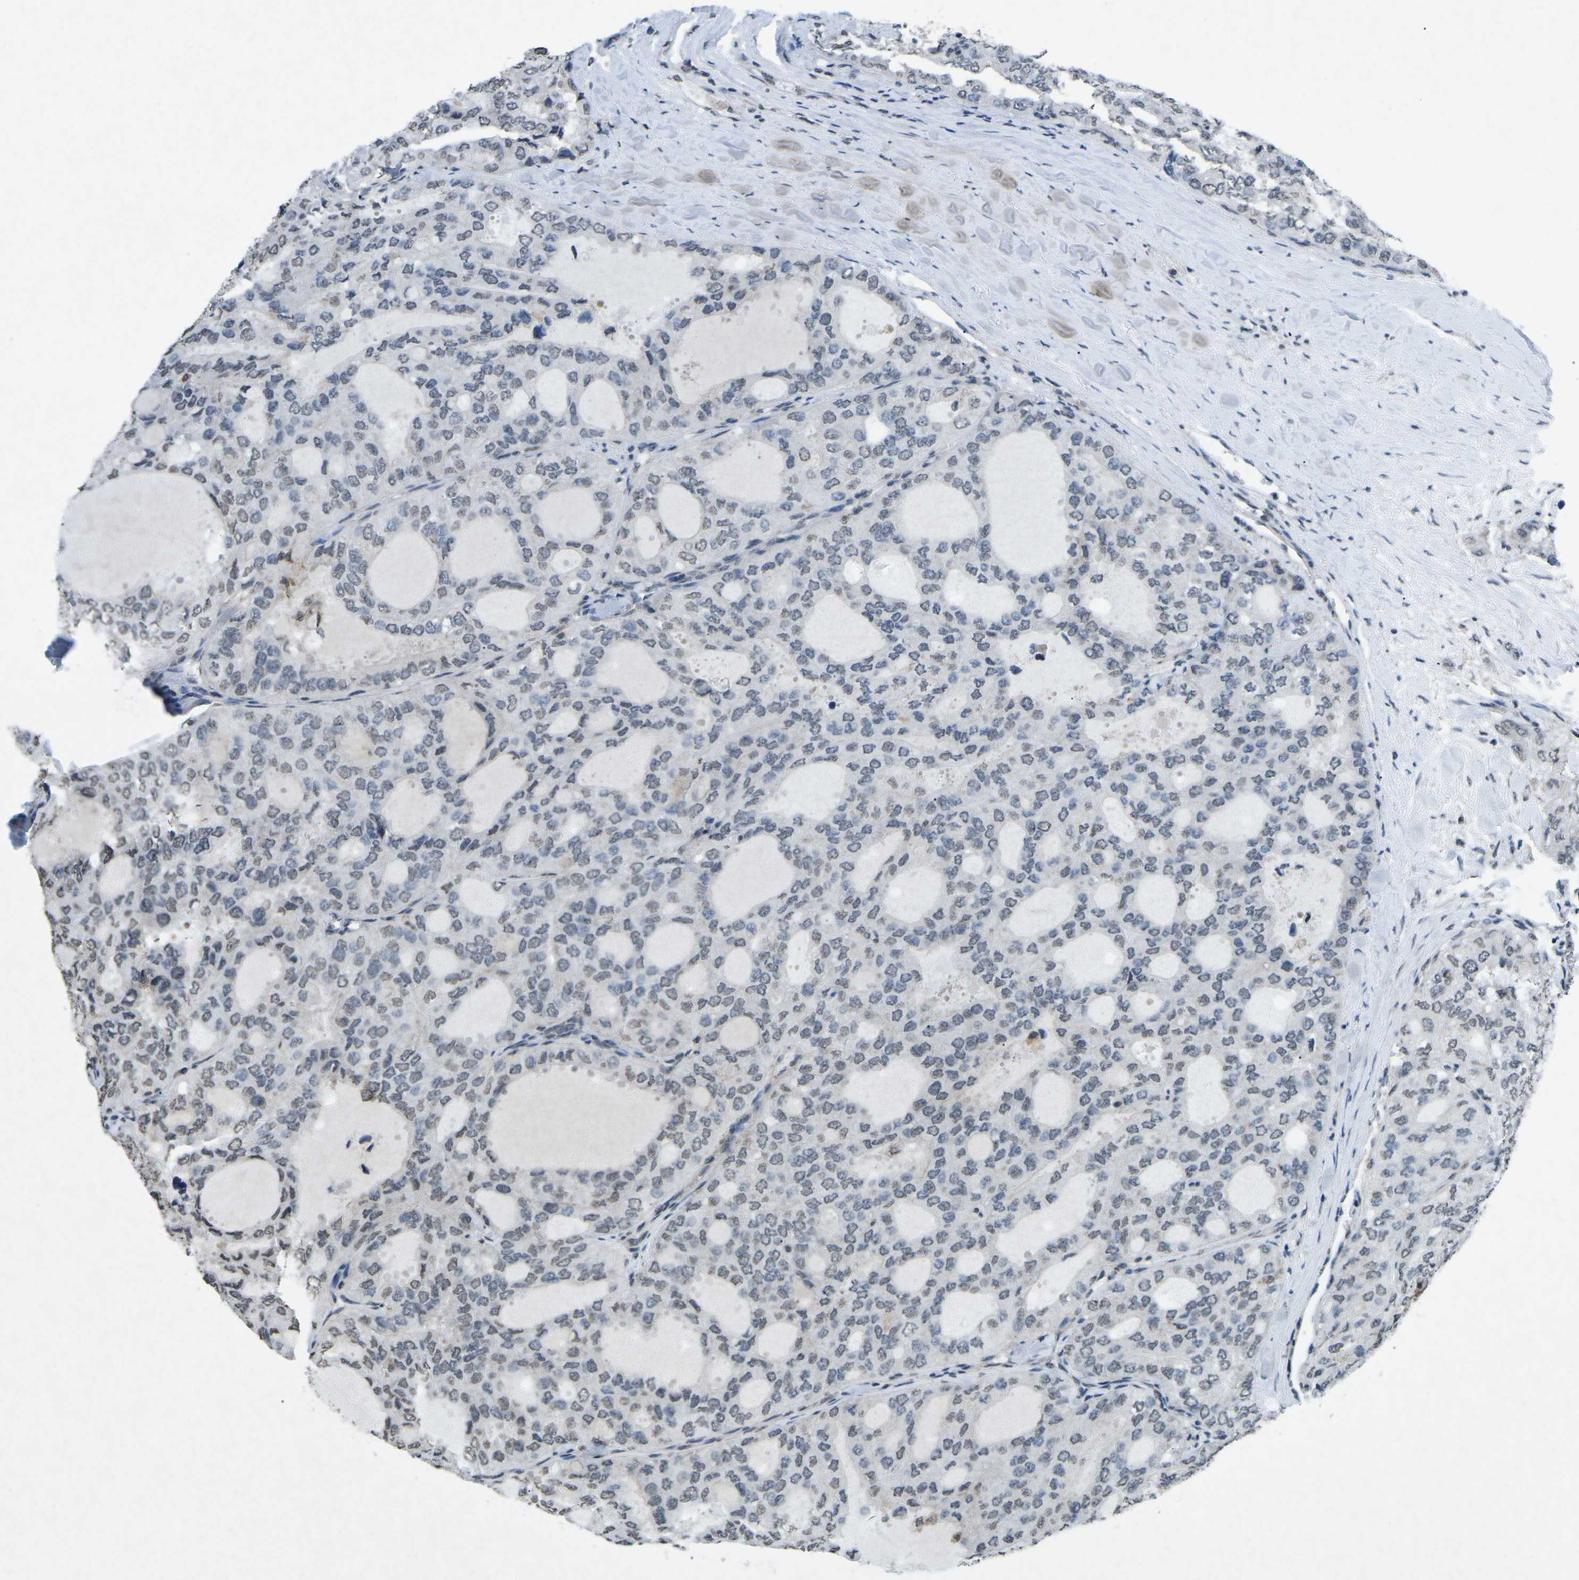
{"staining": {"intensity": "weak", "quantity": "<25%", "location": "nuclear"}, "tissue": "thyroid cancer", "cell_type": "Tumor cells", "image_type": "cancer", "snomed": [{"axis": "morphology", "description": "Follicular adenoma carcinoma, NOS"}, {"axis": "topography", "description": "Thyroid gland"}], "caption": "An immunohistochemistry (IHC) photomicrograph of thyroid follicular adenoma carcinoma is shown. There is no staining in tumor cells of thyroid follicular adenoma carcinoma.", "gene": "TFR2", "patient": {"sex": "male", "age": 75}}